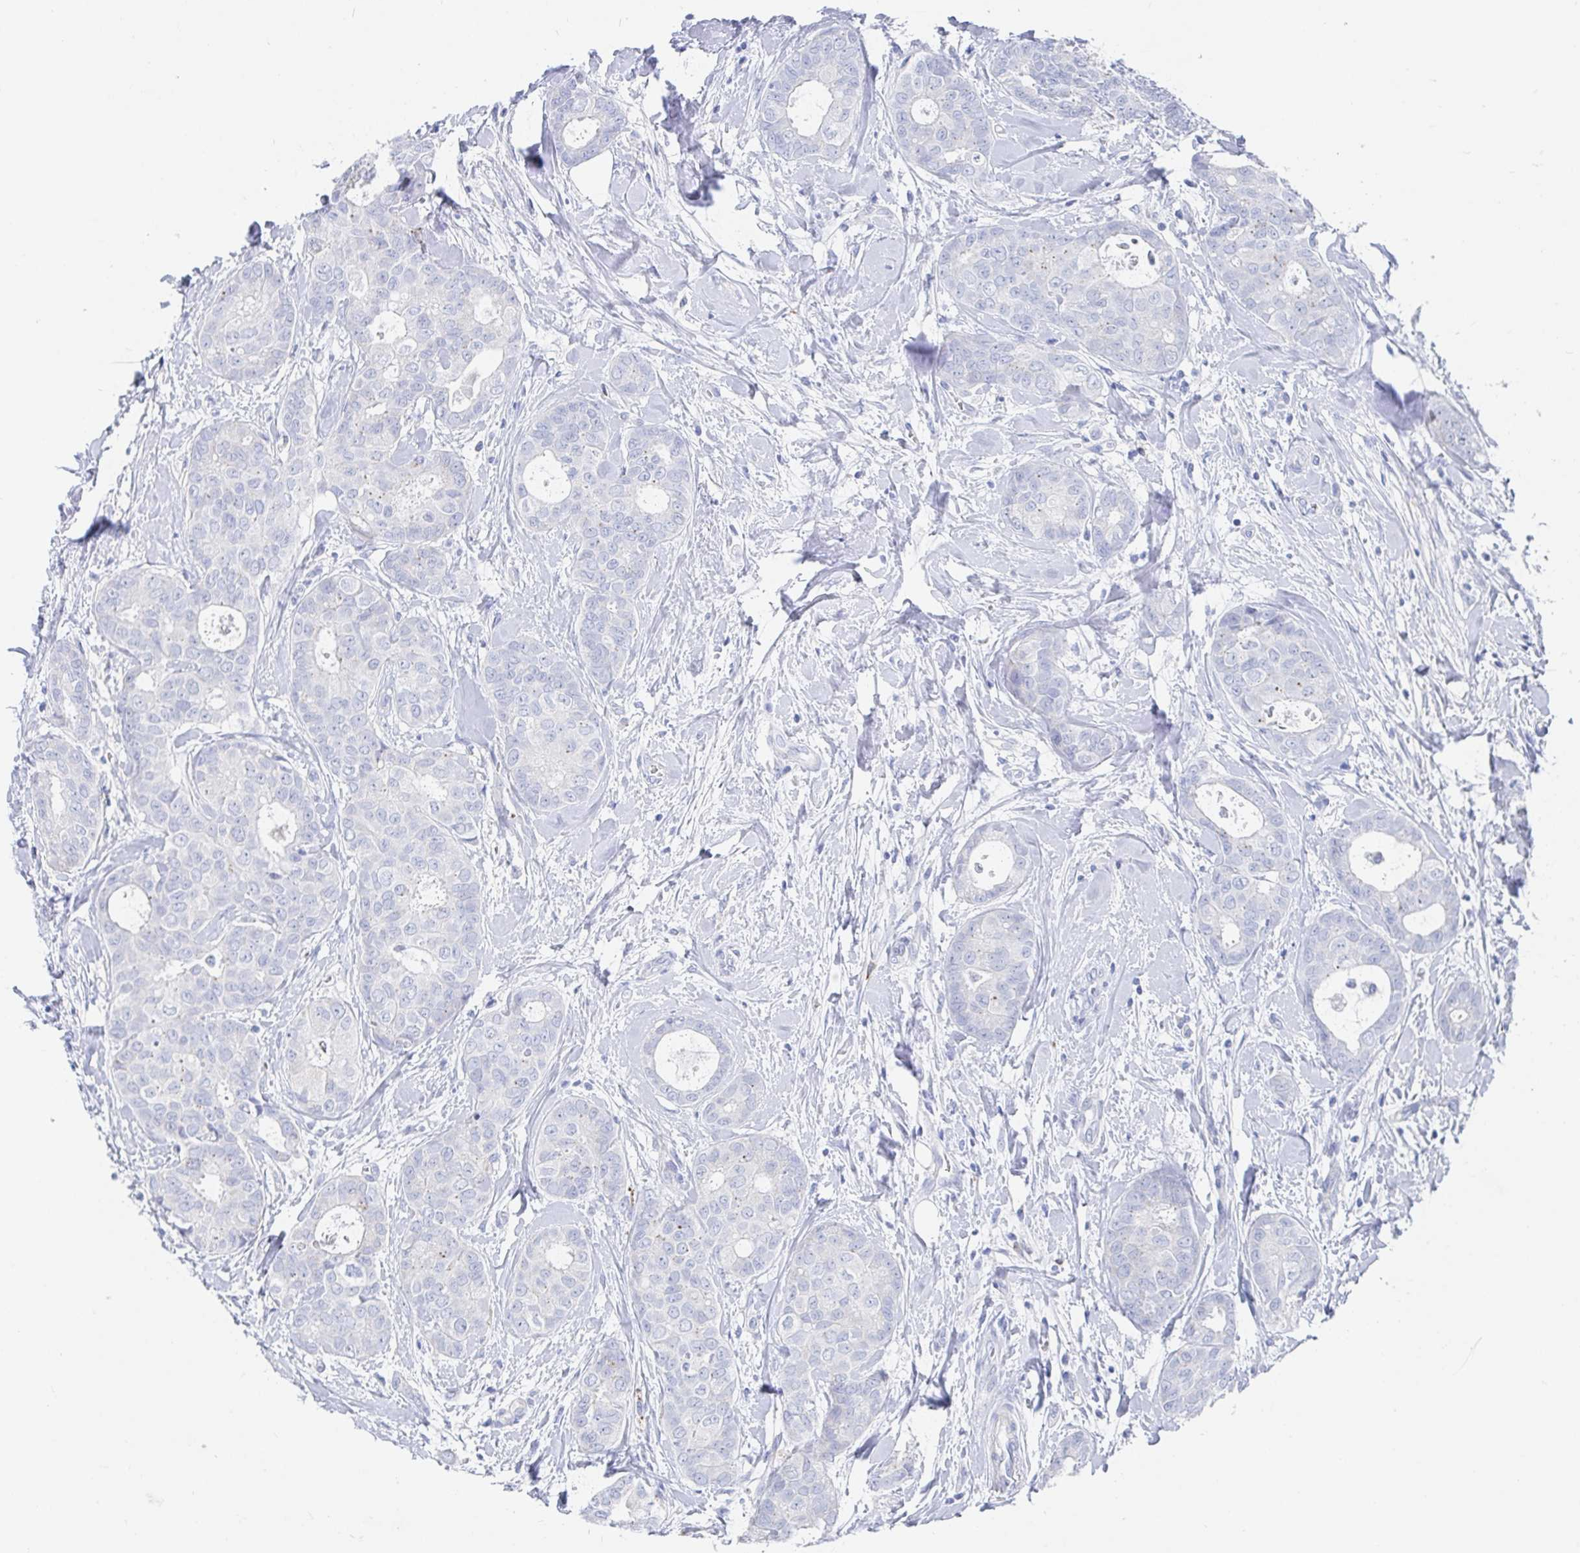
{"staining": {"intensity": "negative", "quantity": "none", "location": "none"}, "tissue": "breast cancer", "cell_type": "Tumor cells", "image_type": "cancer", "snomed": [{"axis": "morphology", "description": "Duct carcinoma"}, {"axis": "topography", "description": "Breast"}], "caption": "Immunohistochemistry of breast intraductal carcinoma shows no positivity in tumor cells. Nuclei are stained in blue.", "gene": "PACSIN1", "patient": {"sex": "female", "age": 45}}